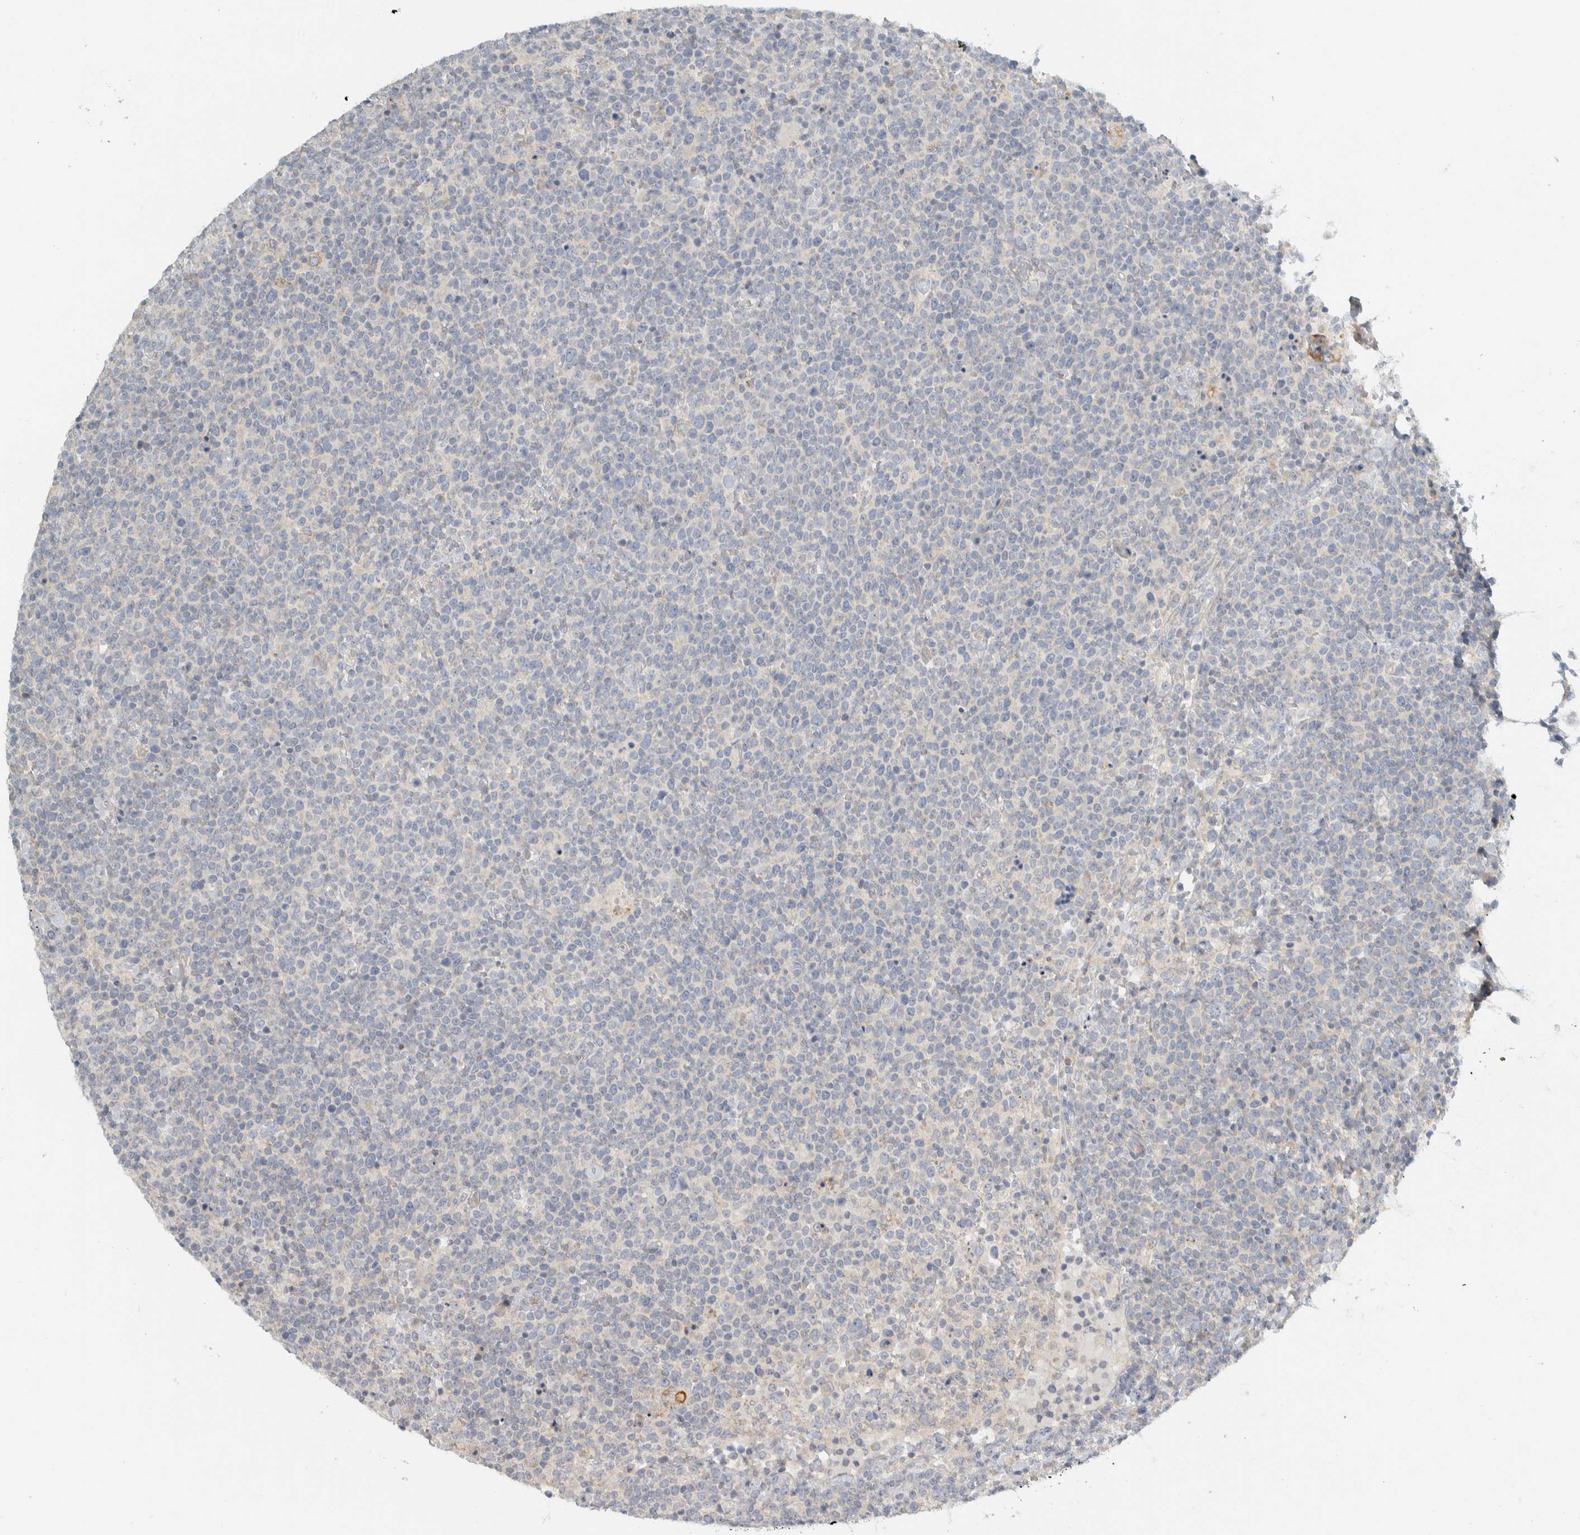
{"staining": {"intensity": "negative", "quantity": "none", "location": "none"}, "tissue": "lymphoma", "cell_type": "Tumor cells", "image_type": "cancer", "snomed": [{"axis": "morphology", "description": "Malignant lymphoma, non-Hodgkin's type, High grade"}, {"axis": "topography", "description": "Lymph node"}], "caption": "Immunohistochemistry (IHC) of lymphoma reveals no positivity in tumor cells. (DAB immunohistochemistry (IHC) with hematoxylin counter stain).", "gene": "HGS", "patient": {"sex": "male", "age": 61}}